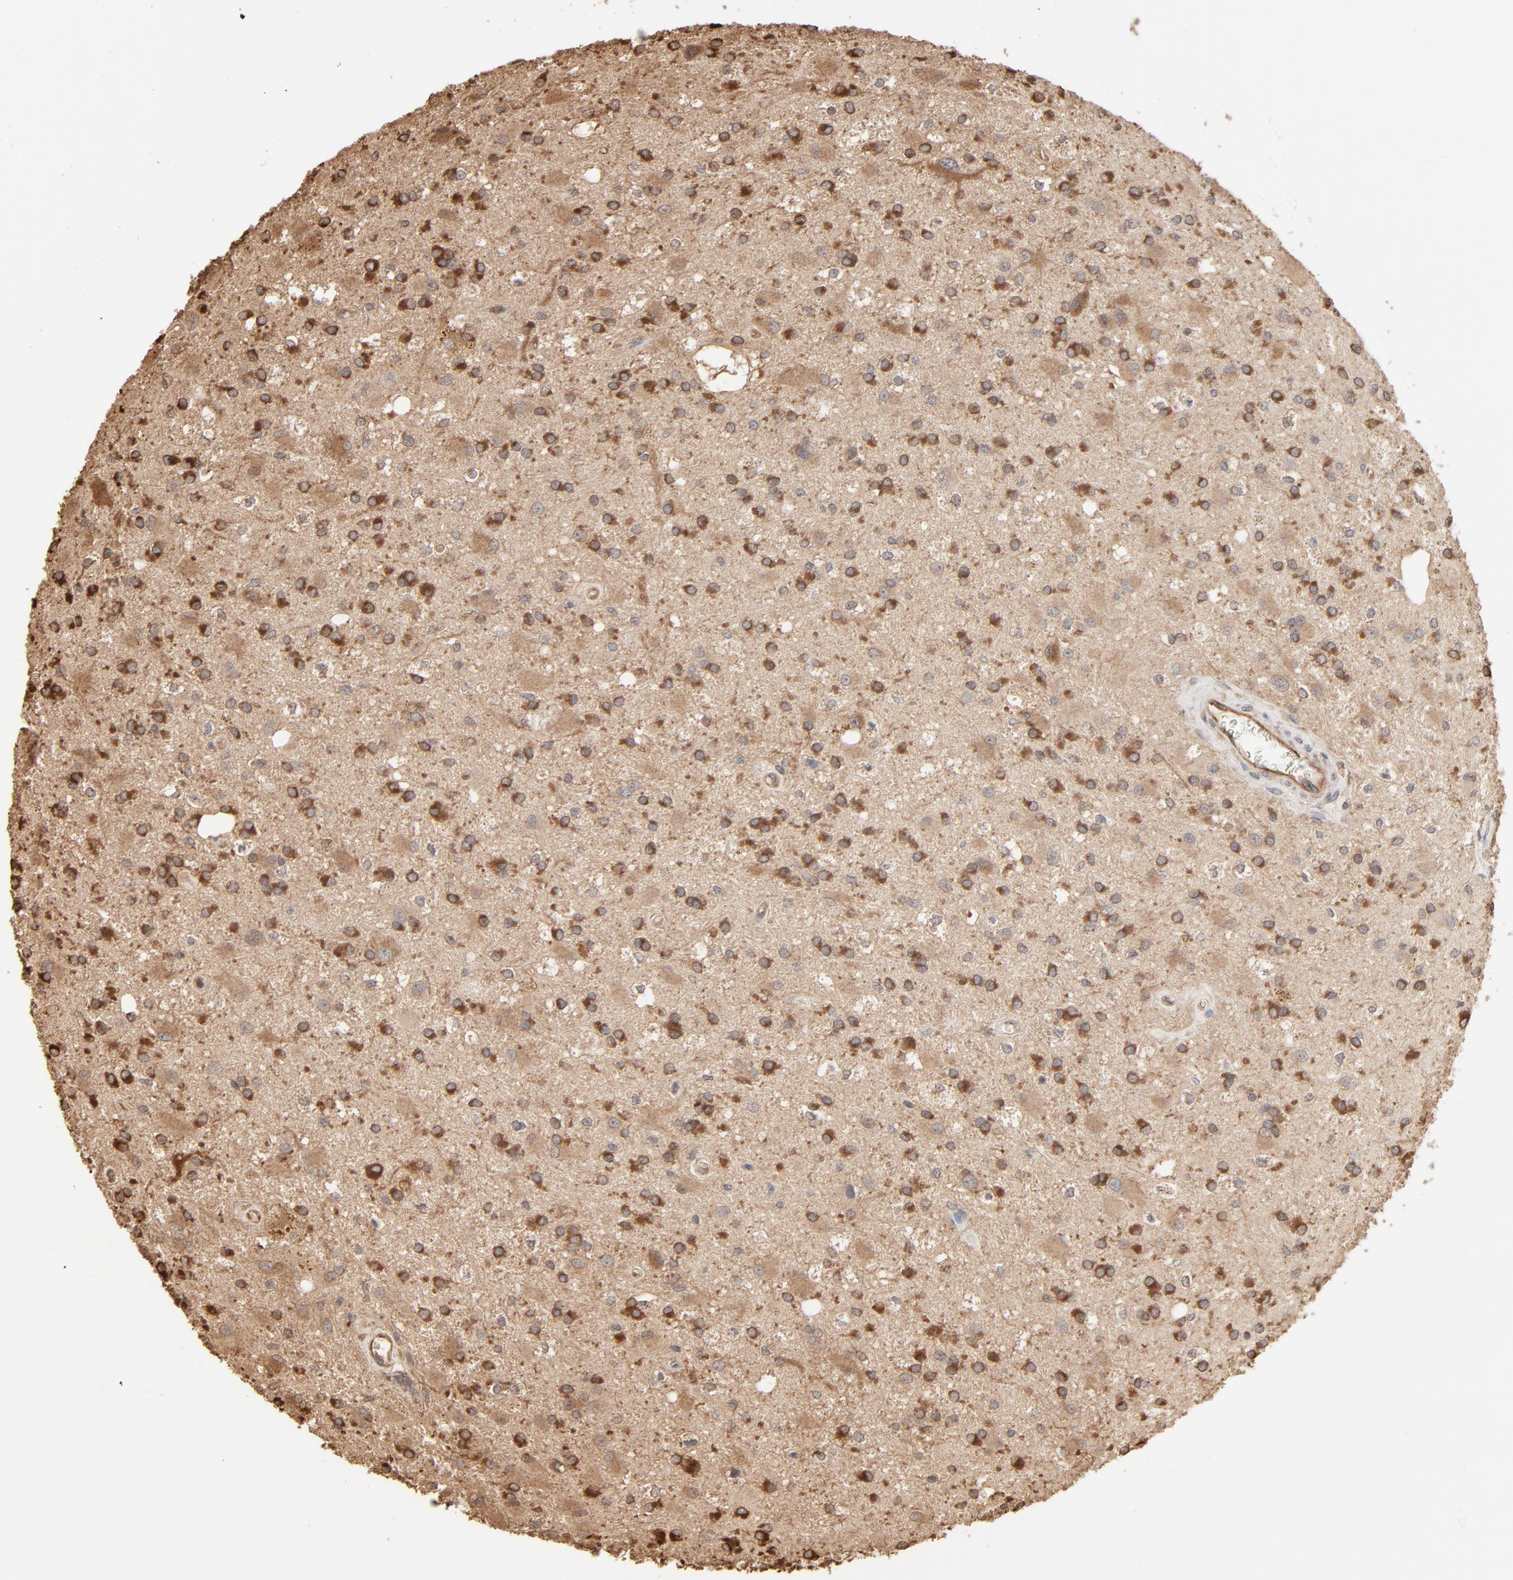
{"staining": {"intensity": "moderate", "quantity": ">75%", "location": "cytoplasmic/membranous"}, "tissue": "glioma", "cell_type": "Tumor cells", "image_type": "cancer", "snomed": [{"axis": "morphology", "description": "Glioma, malignant, Low grade"}, {"axis": "topography", "description": "Brain"}], "caption": "Immunohistochemical staining of glioma exhibits medium levels of moderate cytoplasmic/membranous protein staining in about >75% of tumor cells.", "gene": "PPP2CA", "patient": {"sex": "male", "age": 58}}